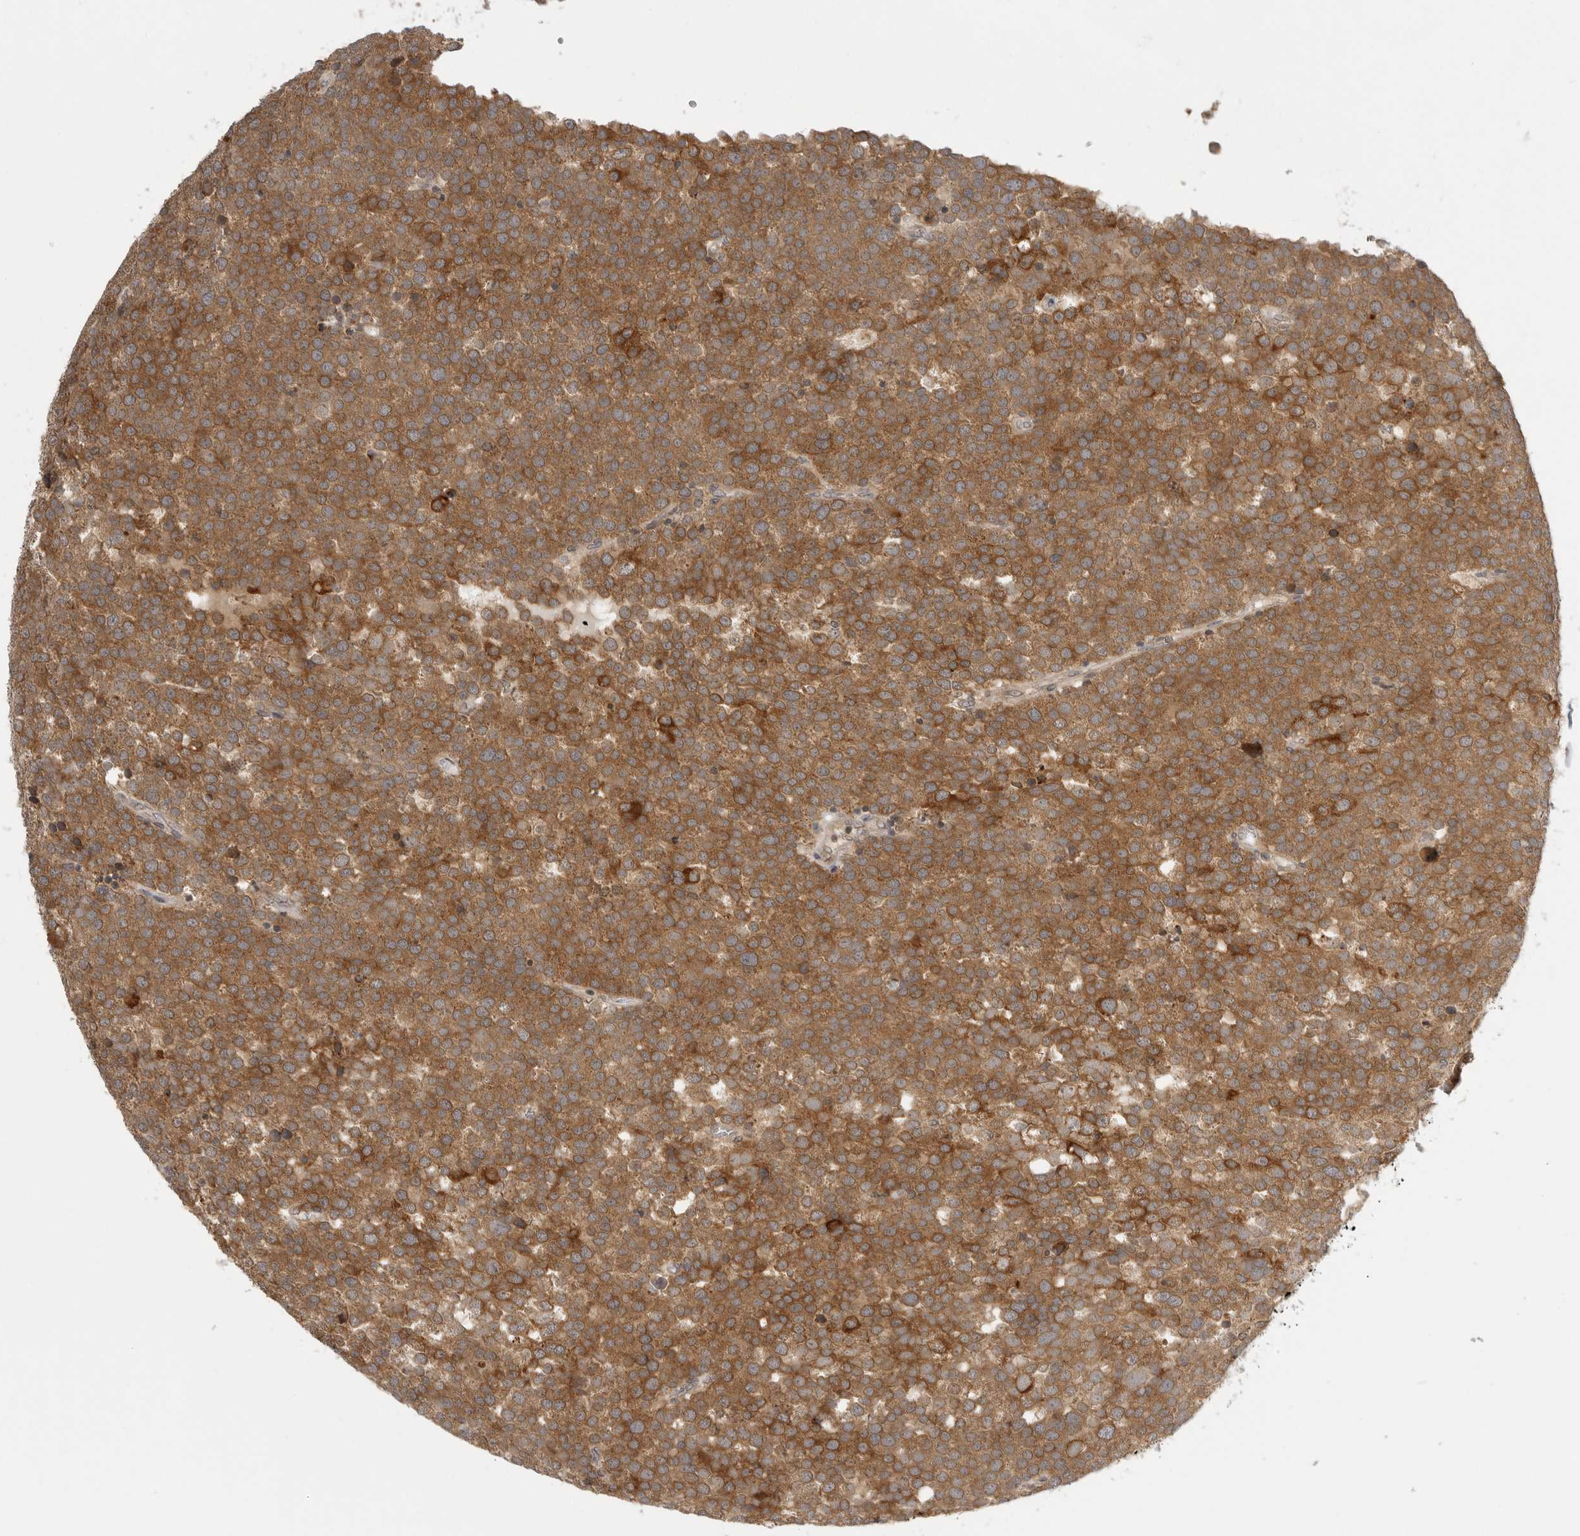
{"staining": {"intensity": "strong", "quantity": ">75%", "location": "cytoplasmic/membranous"}, "tissue": "testis cancer", "cell_type": "Tumor cells", "image_type": "cancer", "snomed": [{"axis": "morphology", "description": "Seminoma, NOS"}, {"axis": "topography", "description": "Testis"}], "caption": "A photomicrograph showing strong cytoplasmic/membranous expression in about >75% of tumor cells in testis seminoma, as visualized by brown immunohistochemical staining.", "gene": "PRRC2A", "patient": {"sex": "male", "age": 71}}